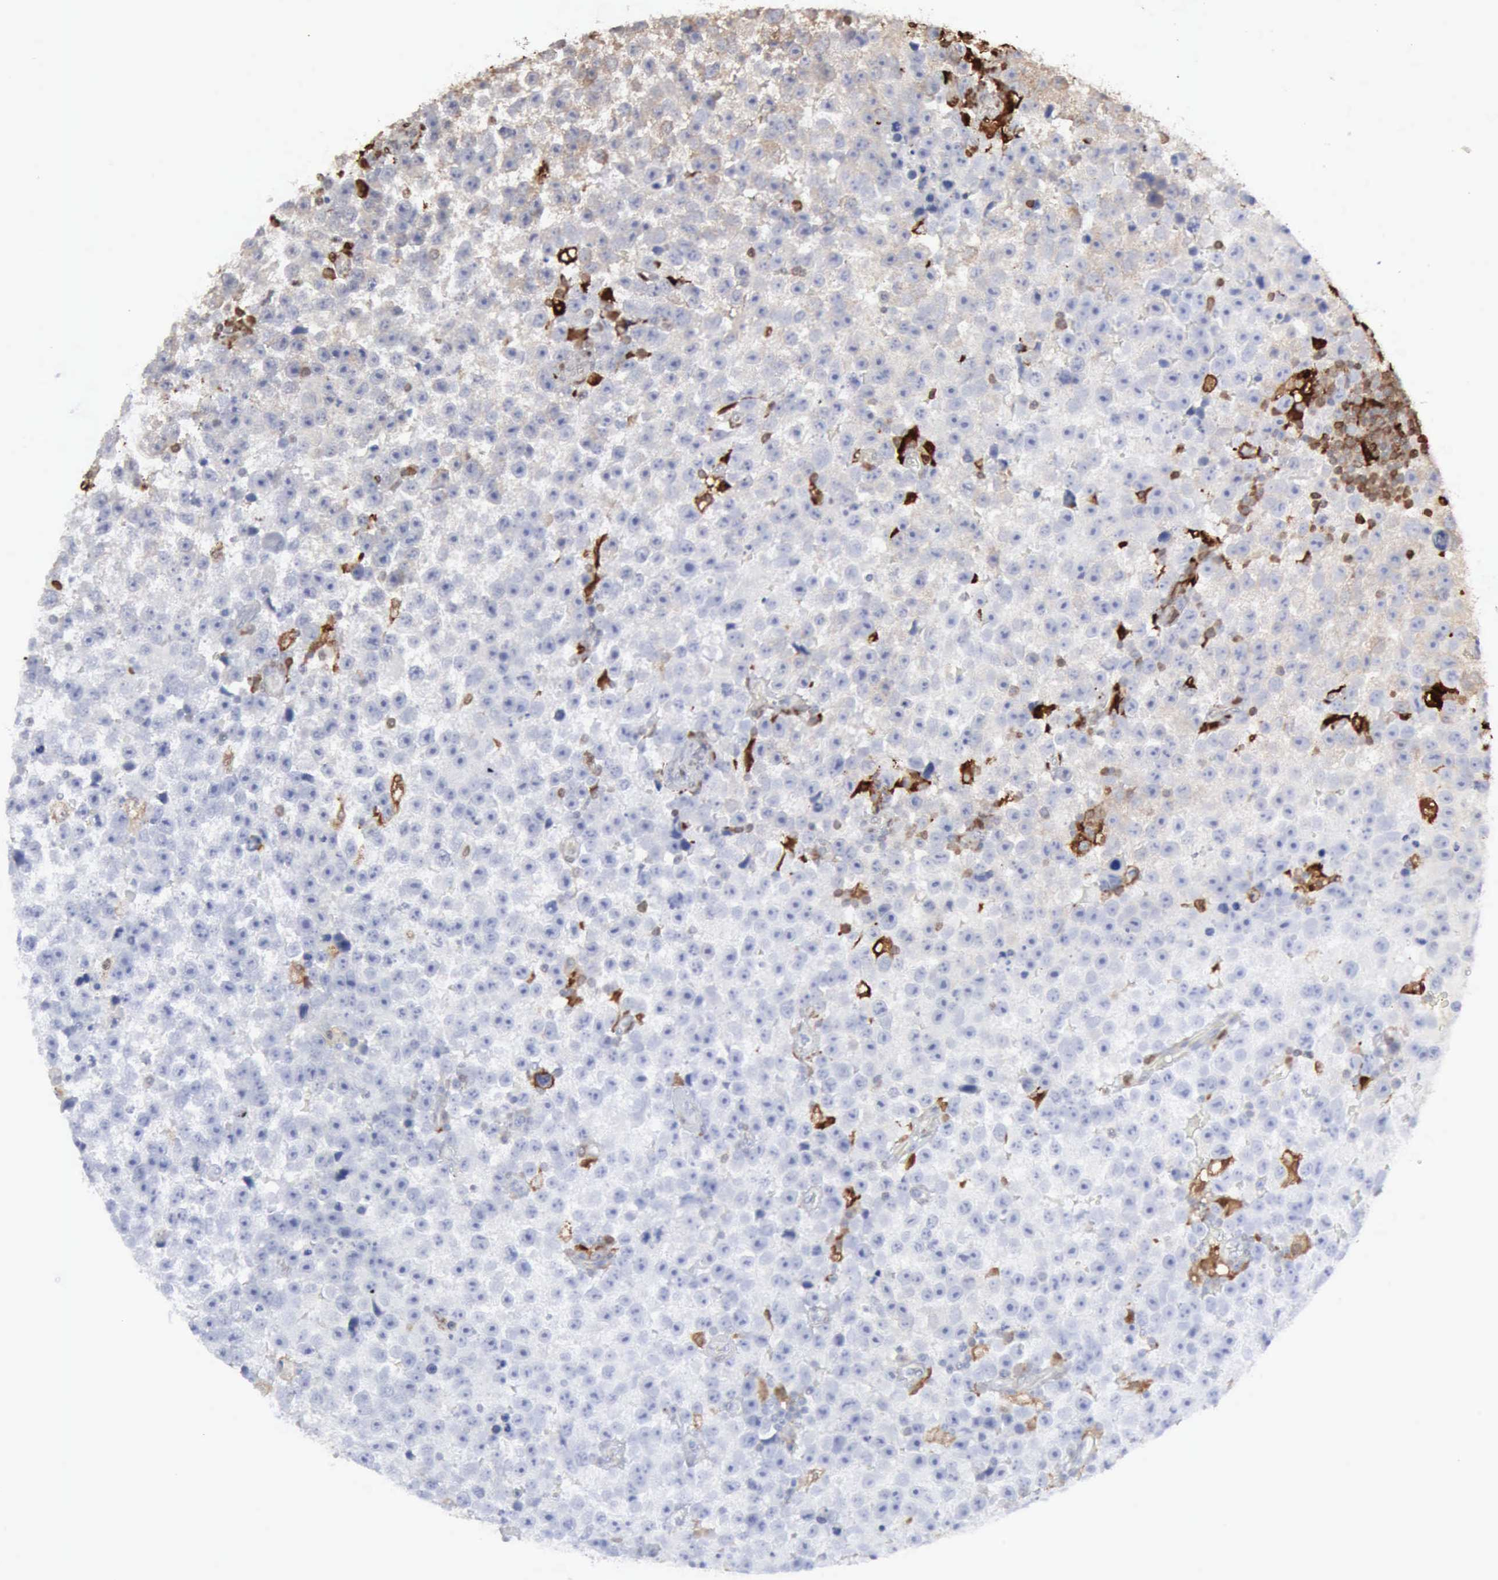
{"staining": {"intensity": "negative", "quantity": "none", "location": "none"}, "tissue": "testis cancer", "cell_type": "Tumor cells", "image_type": "cancer", "snomed": [{"axis": "morphology", "description": "Seminoma, NOS"}, {"axis": "topography", "description": "Testis"}], "caption": "Tumor cells show no significant positivity in testis seminoma.", "gene": "STAT1", "patient": {"sex": "male", "age": 33}}